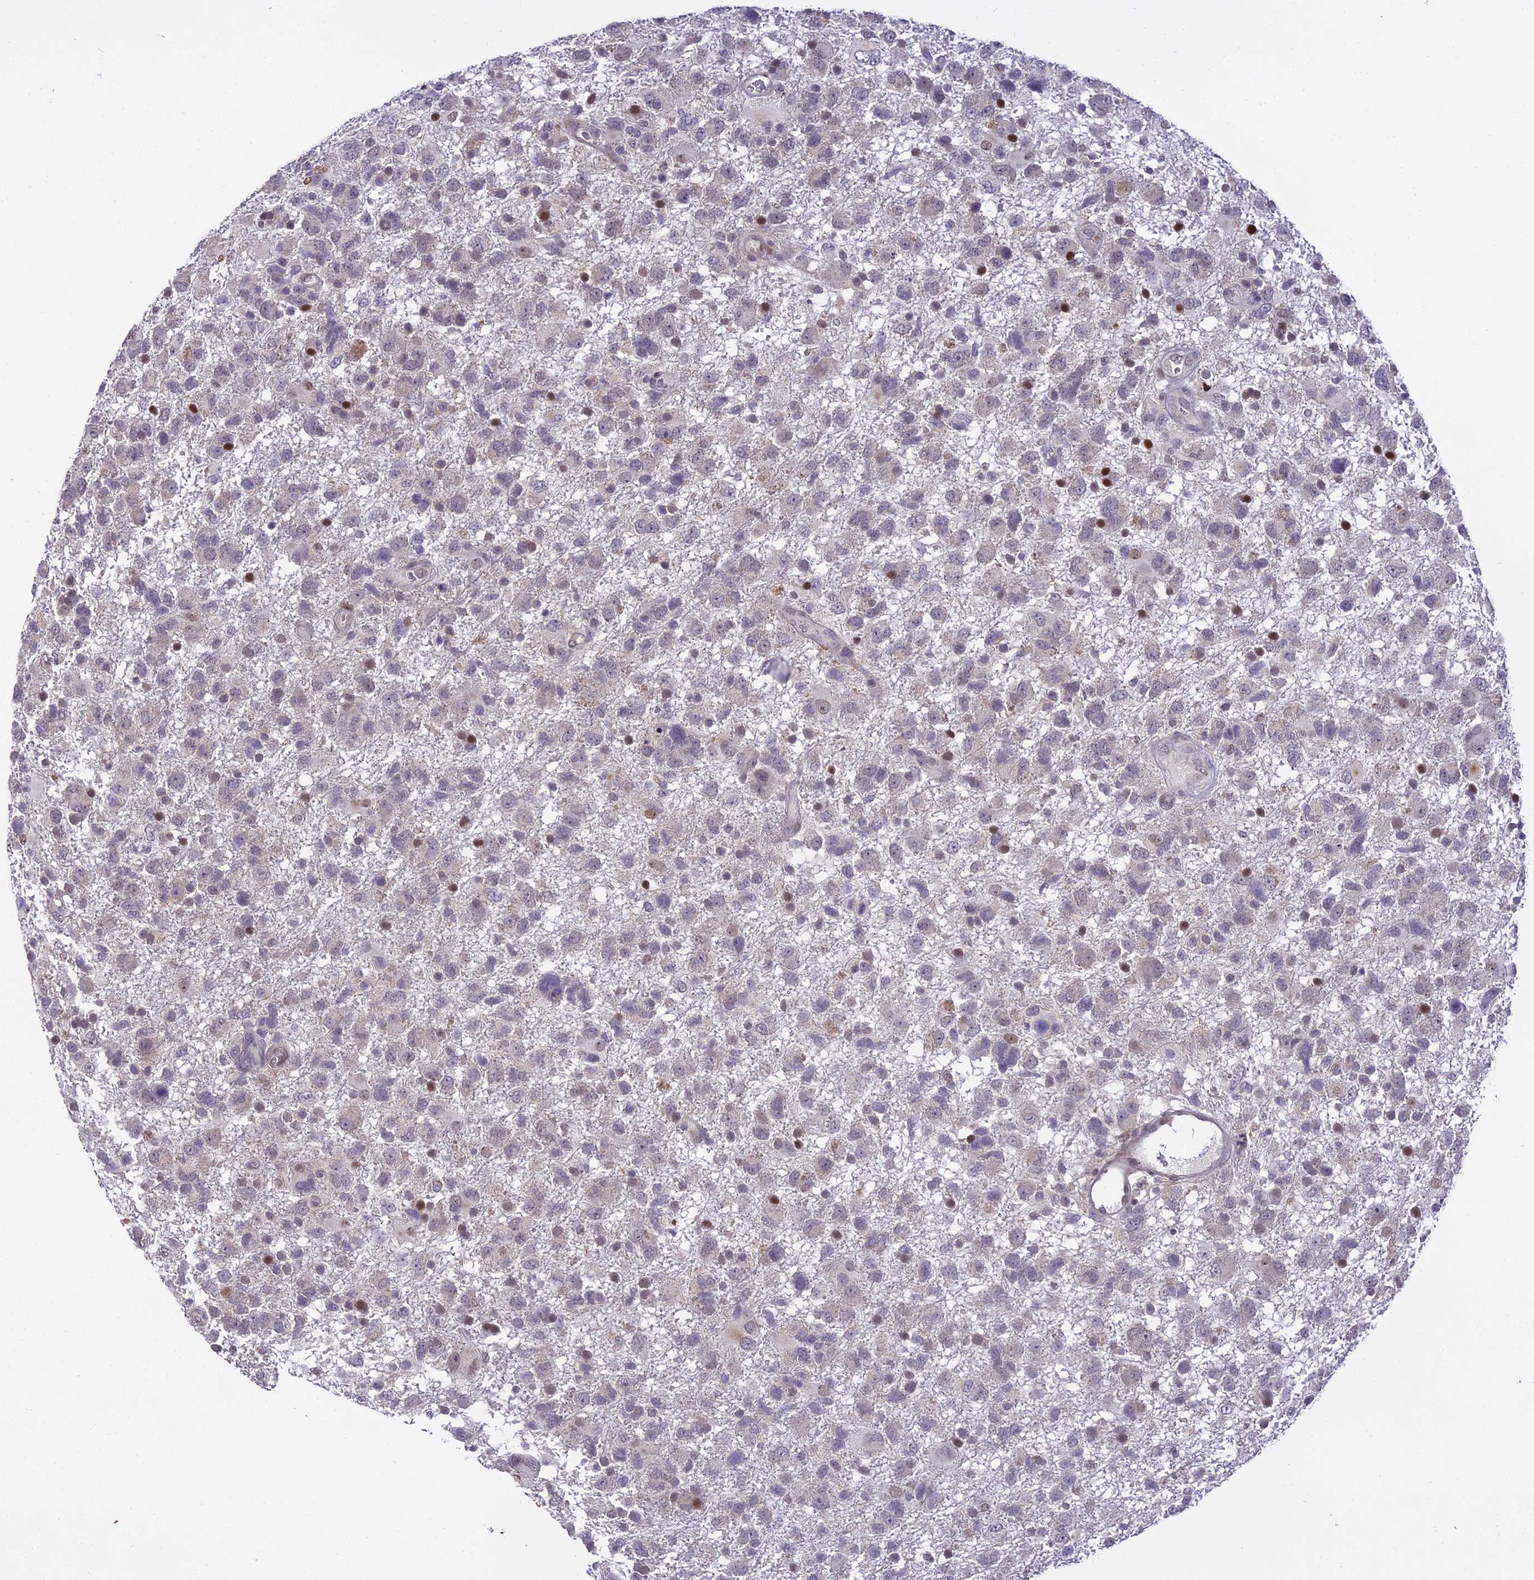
{"staining": {"intensity": "negative", "quantity": "none", "location": "none"}, "tissue": "glioma", "cell_type": "Tumor cells", "image_type": "cancer", "snomed": [{"axis": "morphology", "description": "Glioma, malignant, High grade"}, {"axis": "topography", "description": "Brain"}], "caption": "High magnification brightfield microscopy of glioma stained with DAB (brown) and counterstained with hematoxylin (blue): tumor cells show no significant positivity.", "gene": "ZNF707", "patient": {"sex": "male", "age": 61}}